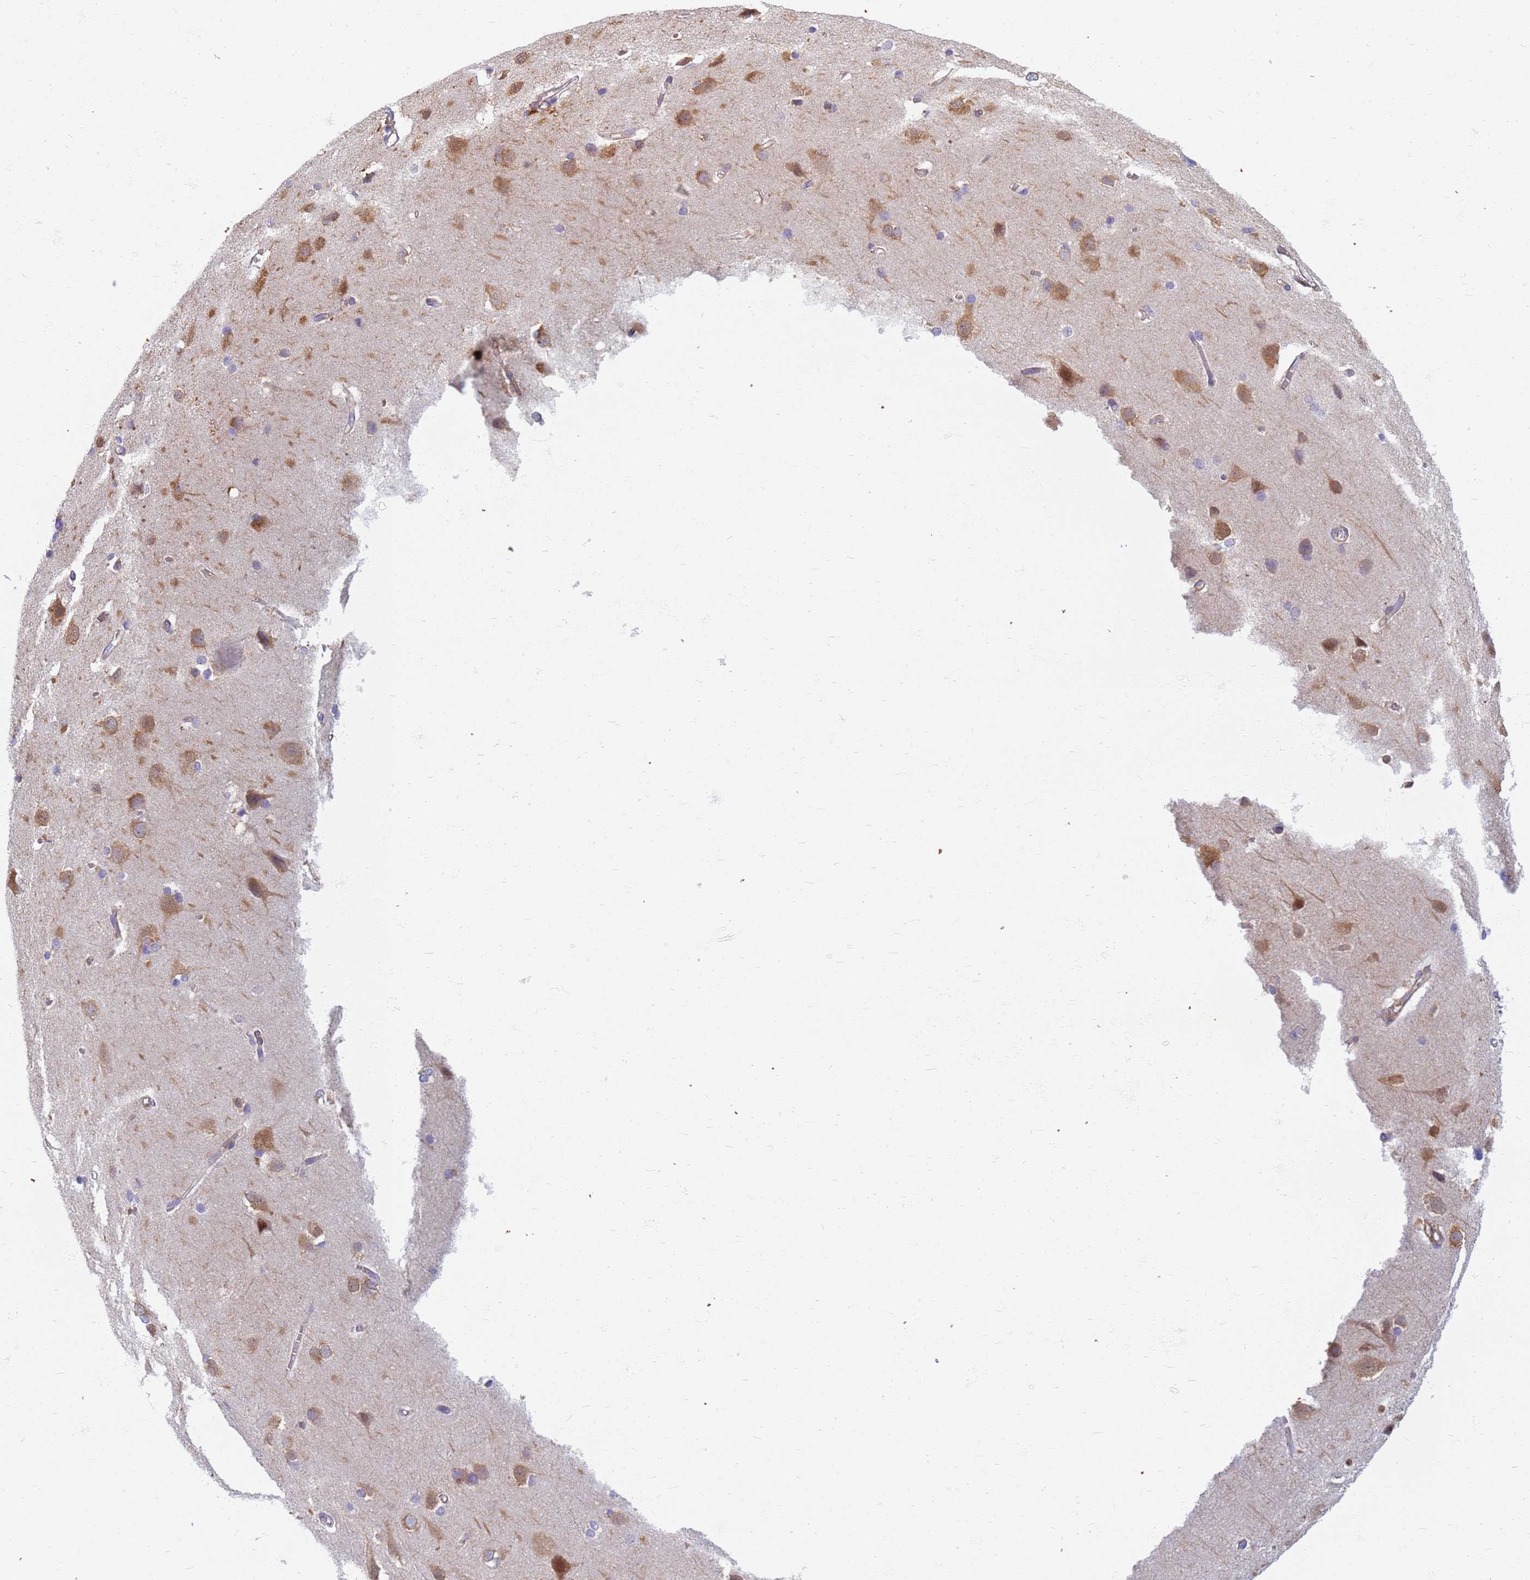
{"staining": {"intensity": "negative", "quantity": "none", "location": "none"}, "tissue": "cerebral cortex", "cell_type": "Endothelial cells", "image_type": "normal", "snomed": [{"axis": "morphology", "description": "Normal tissue, NOS"}, {"axis": "topography", "description": "Cerebral cortex"}], "caption": "This is a photomicrograph of immunohistochemistry staining of normal cerebral cortex, which shows no positivity in endothelial cells. (DAB IHC with hematoxylin counter stain).", "gene": "EEA1", "patient": {"sex": "male", "age": 37}}